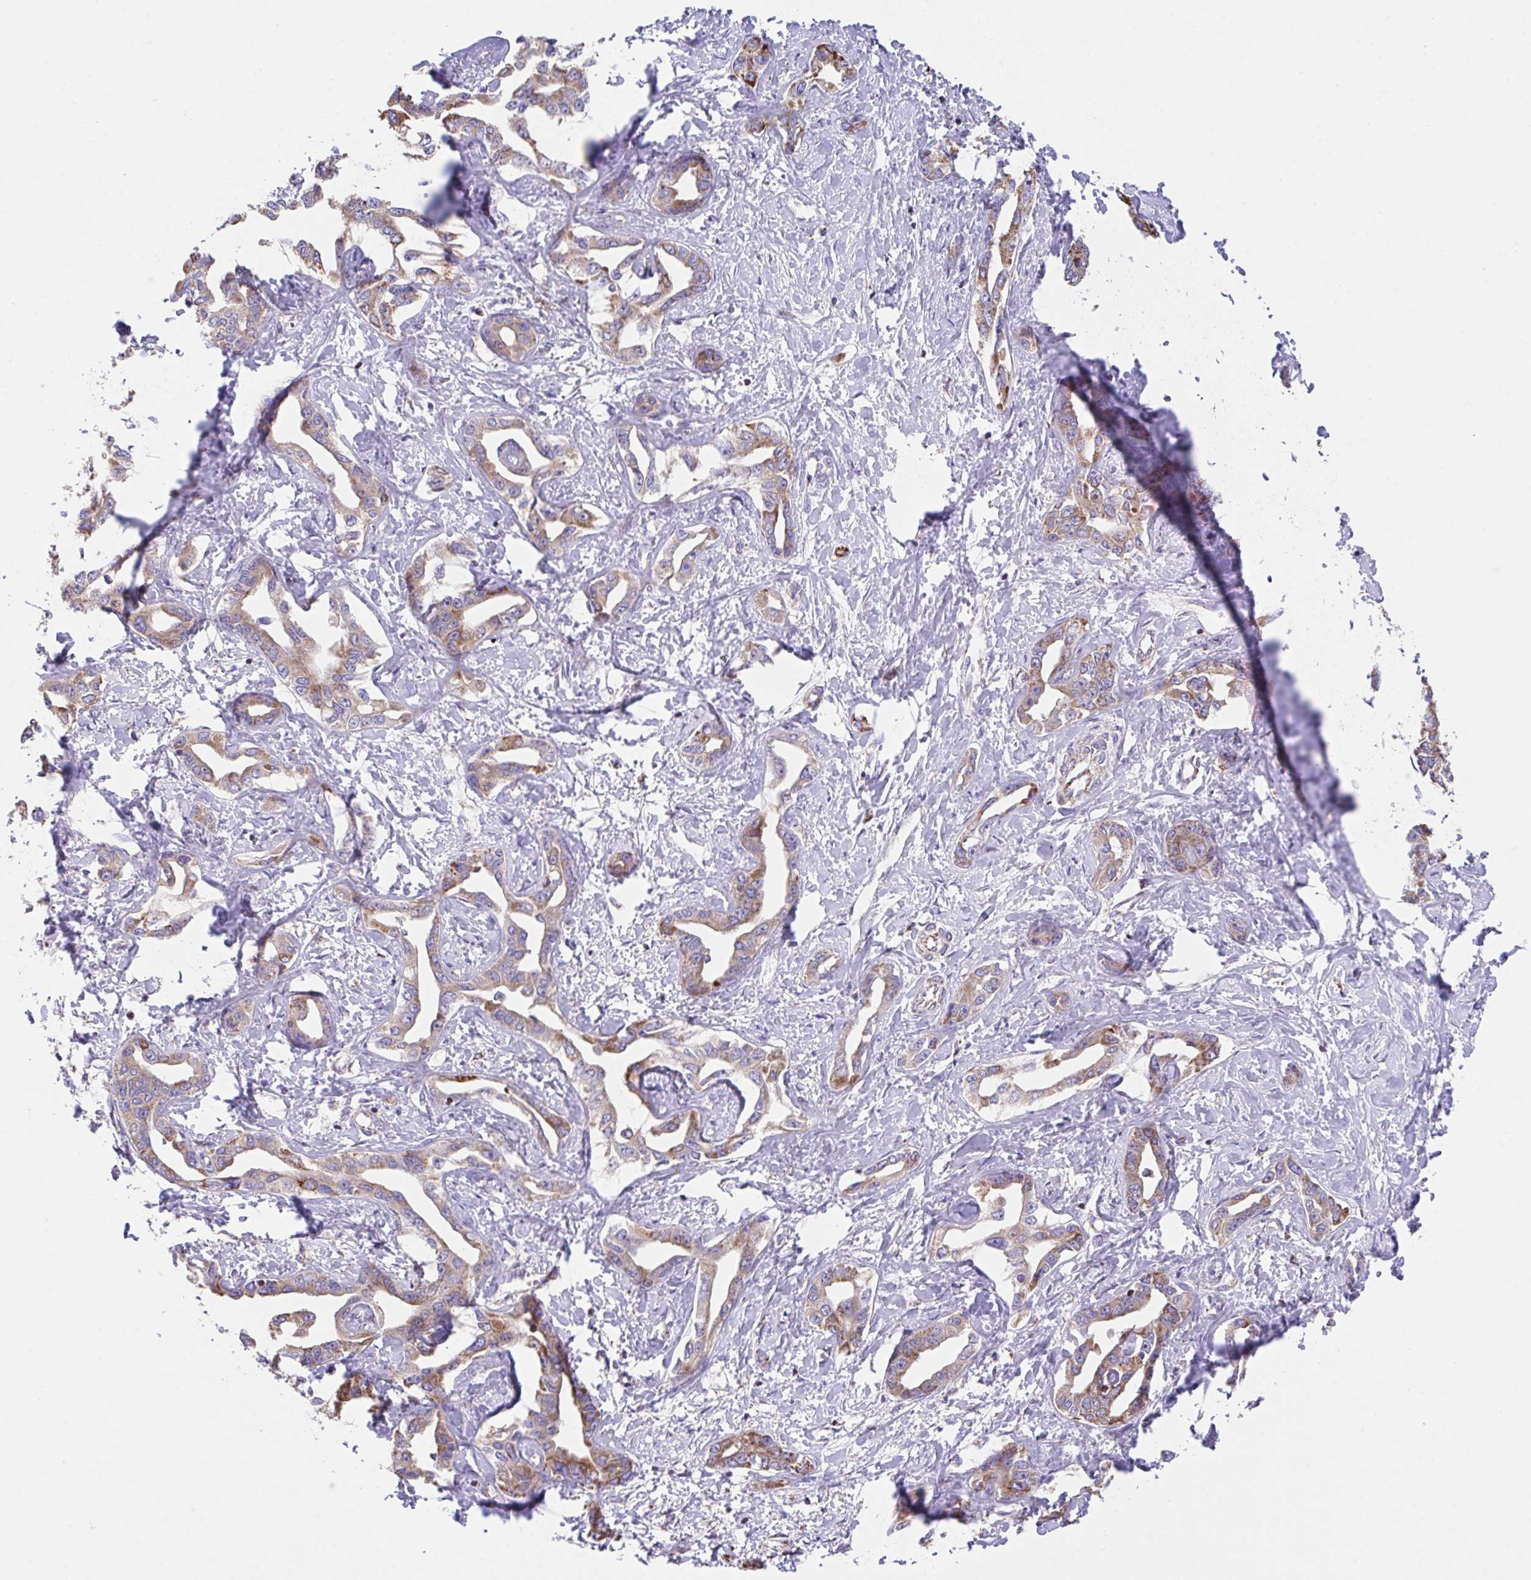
{"staining": {"intensity": "moderate", "quantity": ">75%", "location": "cytoplasmic/membranous"}, "tissue": "liver cancer", "cell_type": "Tumor cells", "image_type": "cancer", "snomed": [{"axis": "morphology", "description": "Cholangiocarcinoma"}, {"axis": "topography", "description": "Liver"}], "caption": "Liver cholangiocarcinoma stained with immunohistochemistry (IHC) demonstrates moderate cytoplasmic/membranous positivity in about >75% of tumor cells.", "gene": "PCMTD2", "patient": {"sex": "male", "age": 59}}